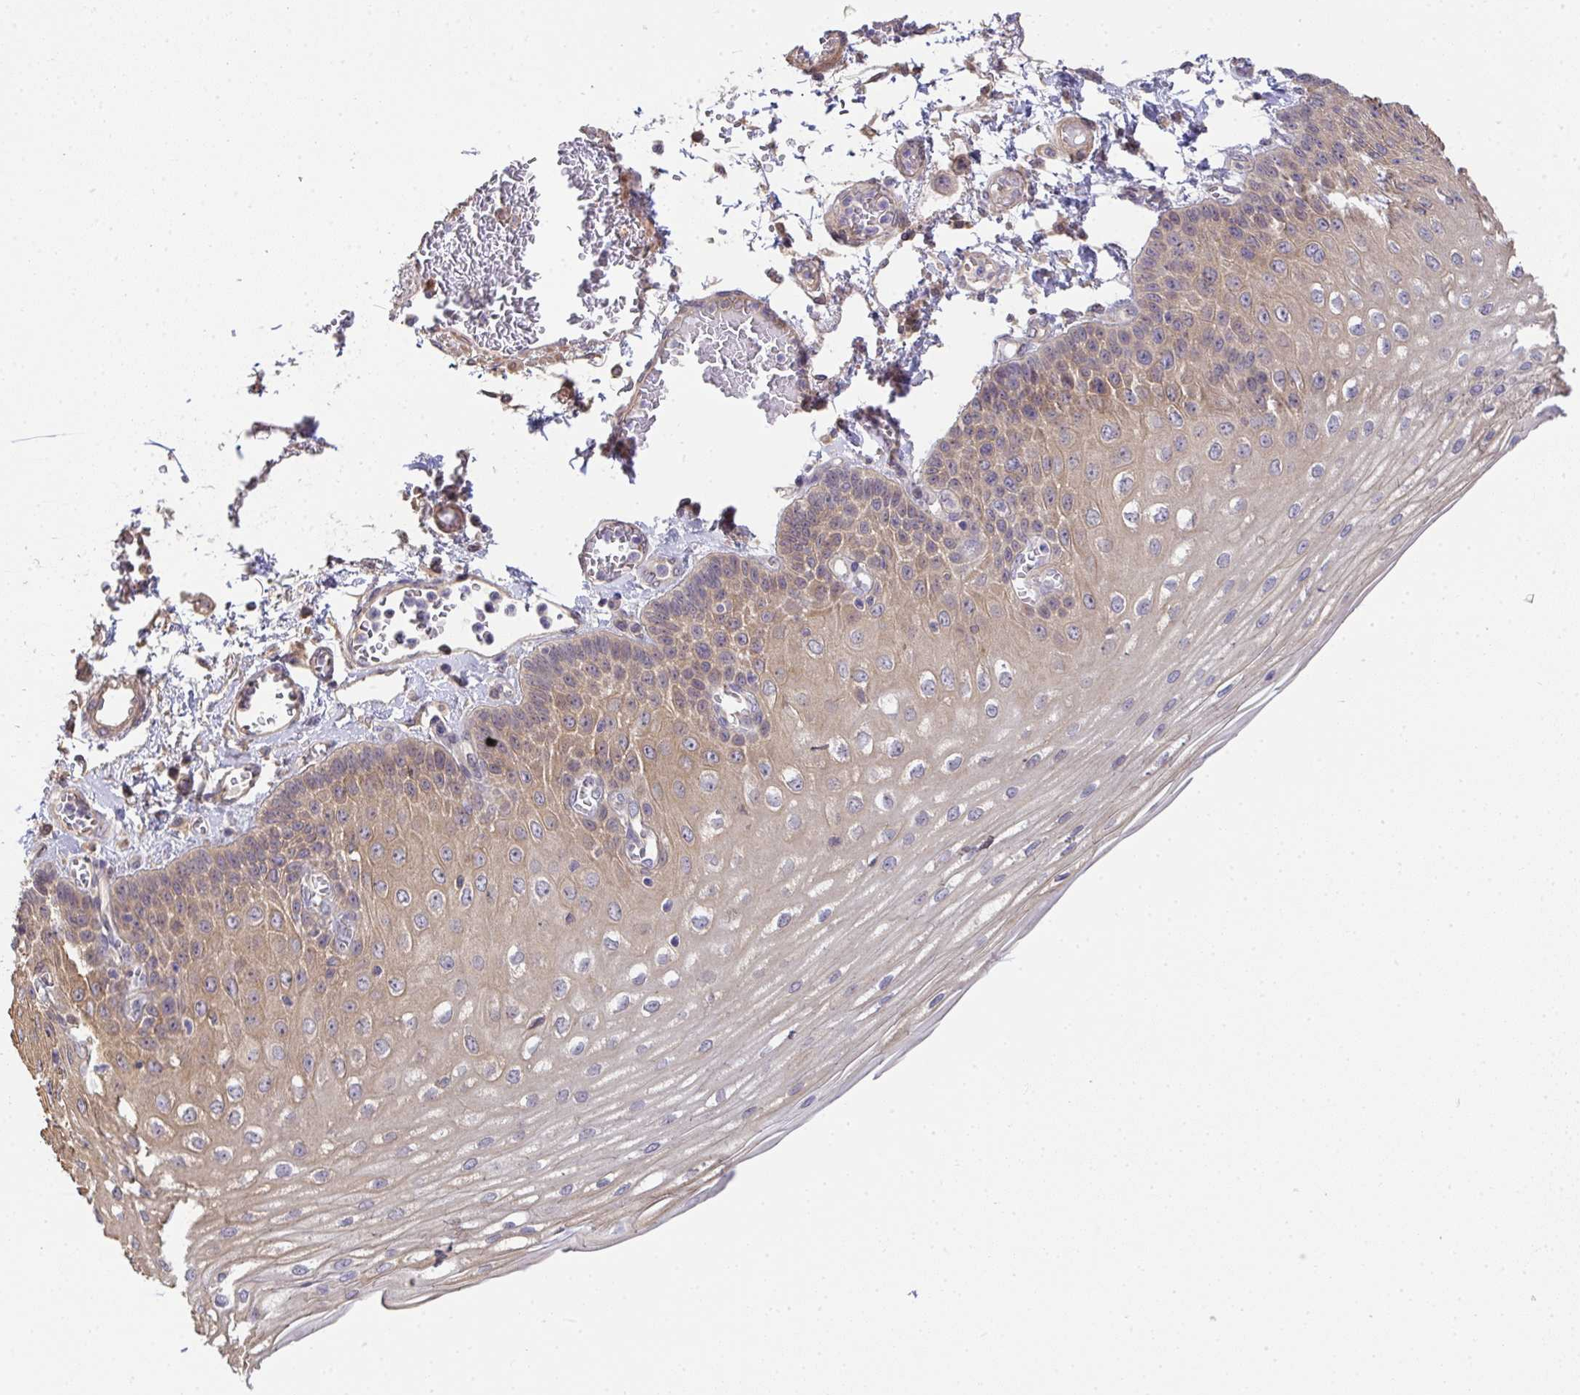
{"staining": {"intensity": "weak", "quantity": "25%-75%", "location": "cytoplasmic/membranous,nuclear"}, "tissue": "esophagus", "cell_type": "Squamous epithelial cells", "image_type": "normal", "snomed": [{"axis": "morphology", "description": "Normal tissue, NOS"}, {"axis": "morphology", "description": "Adenocarcinoma, NOS"}, {"axis": "topography", "description": "Esophagus"}], "caption": "Brown immunohistochemical staining in unremarkable human esophagus displays weak cytoplasmic/membranous,nuclear expression in approximately 25%-75% of squamous epithelial cells.", "gene": "EEF1AKMT1", "patient": {"sex": "male", "age": 81}}